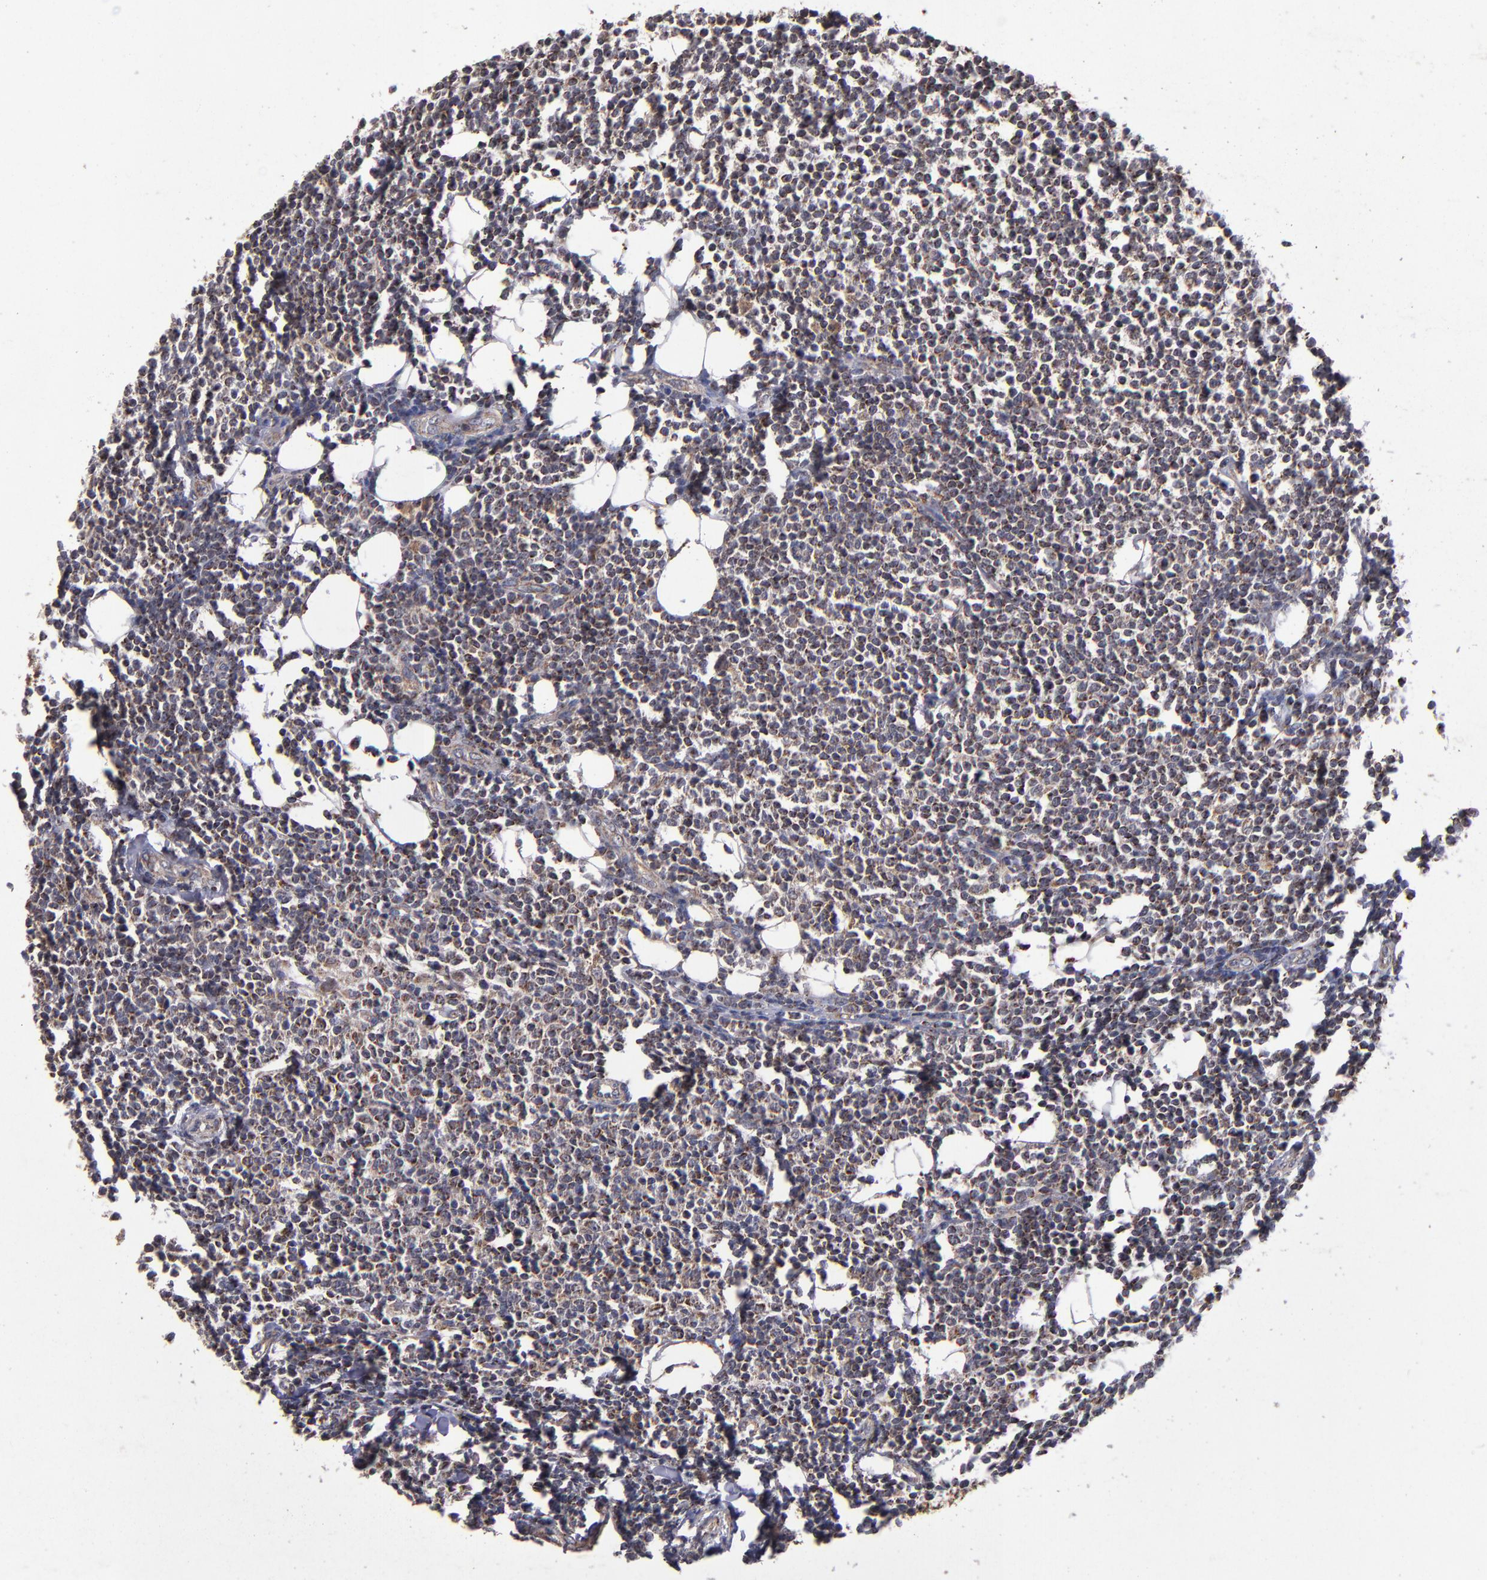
{"staining": {"intensity": "weak", "quantity": ">75%", "location": "cytoplasmic/membranous"}, "tissue": "lymphoma", "cell_type": "Tumor cells", "image_type": "cancer", "snomed": [{"axis": "morphology", "description": "Malignant lymphoma, non-Hodgkin's type, Low grade"}, {"axis": "topography", "description": "Soft tissue"}], "caption": "Brown immunohistochemical staining in human low-grade malignant lymphoma, non-Hodgkin's type demonstrates weak cytoplasmic/membranous positivity in approximately >75% of tumor cells.", "gene": "TIMM9", "patient": {"sex": "male", "age": 92}}